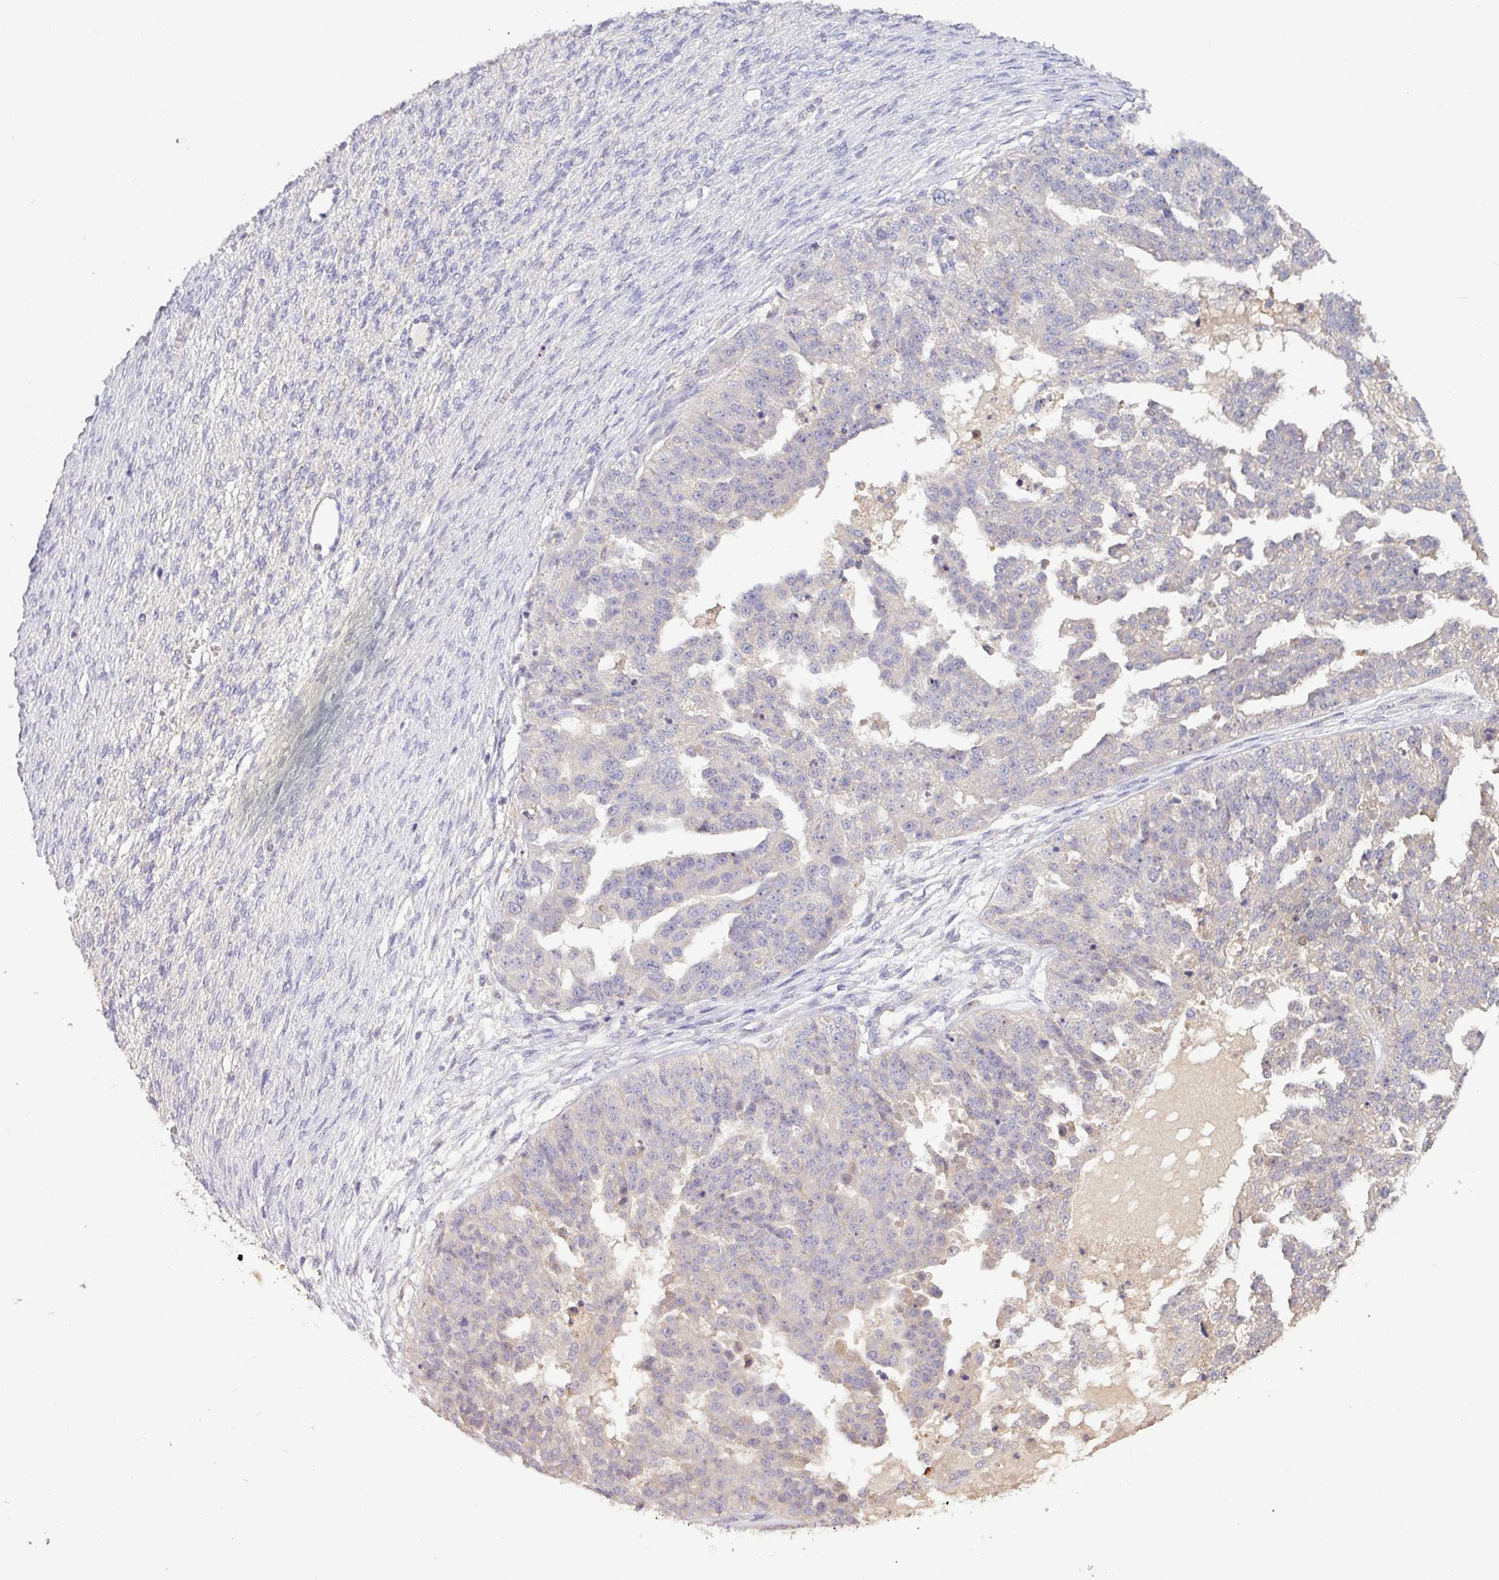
{"staining": {"intensity": "negative", "quantity": "none", "location": "none"}, "tissue": "ovarian cancer", "cell_type": "Tumor cells", "image_type": "cancer", "snomed": [{"axis": "morphology", "description": "Cystadenocarcinoma, serous, NOS"}, {"axis": "topography", "description": "Ovary"}], "caption": "A high-resolution micrograph shows IHC staining of ovarian serous cystadenocarcinoma, which shows no significant positivity in tumor cells.", "gene": "AEBP2", "patient": {"sex": "female", "age": 58}}